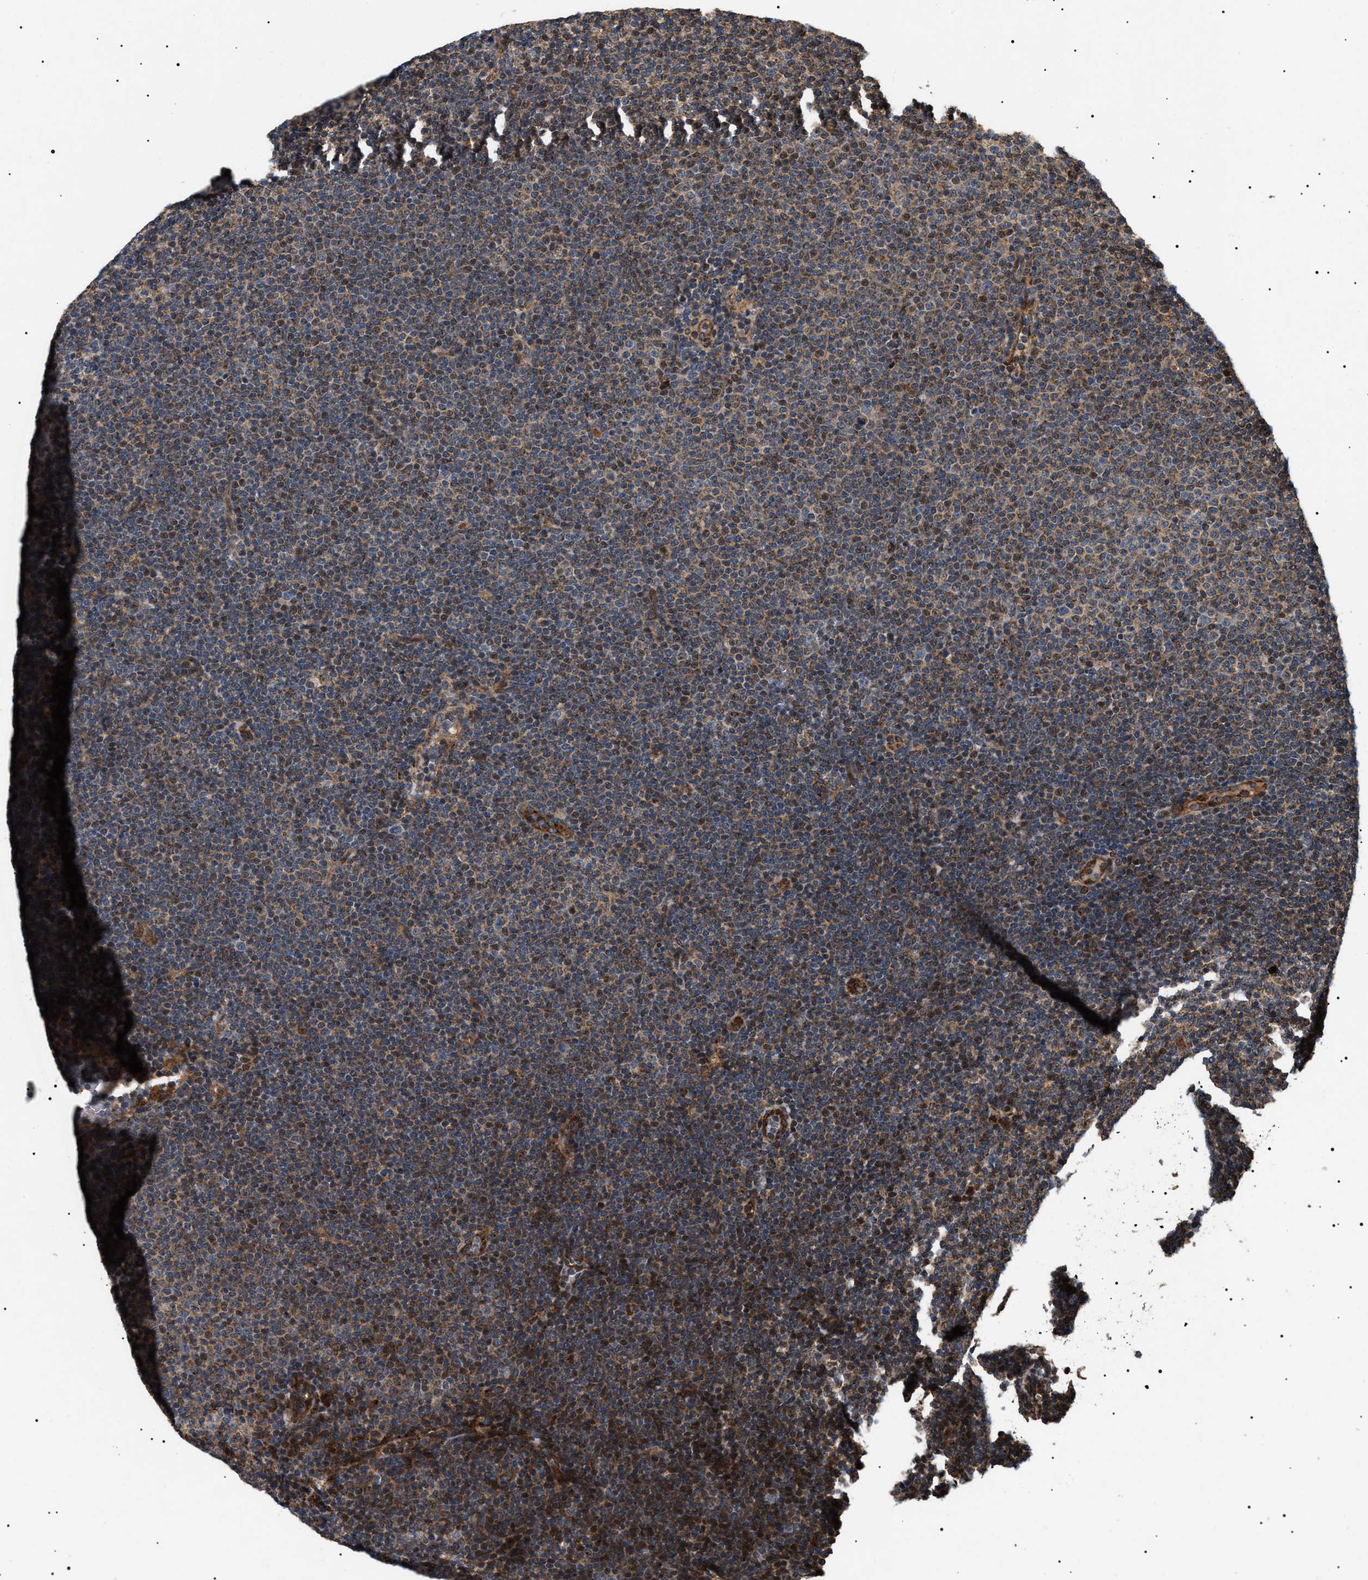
{"staining": {"intensity": "strong", "quantity": "25%-75%", "location": "cytoplasmic/membranous"}, "tissue": "lymphoma", "cell_type": "Tumor cells", "image_type": "cancer", "snomed": [{"axis": "morphology", "description": "Malignant lymphoma, non-Hodgkin's type, Low grade"}, {"axis": "topography", "description": "Lymph node"}], "caption": "Strong cytoplasmic/membranous positivity is present in about 25%-75% of tumor cells in lymphoma.", "gene": "ZBTB26", "patient": {"sex": "female", "age": 53}}